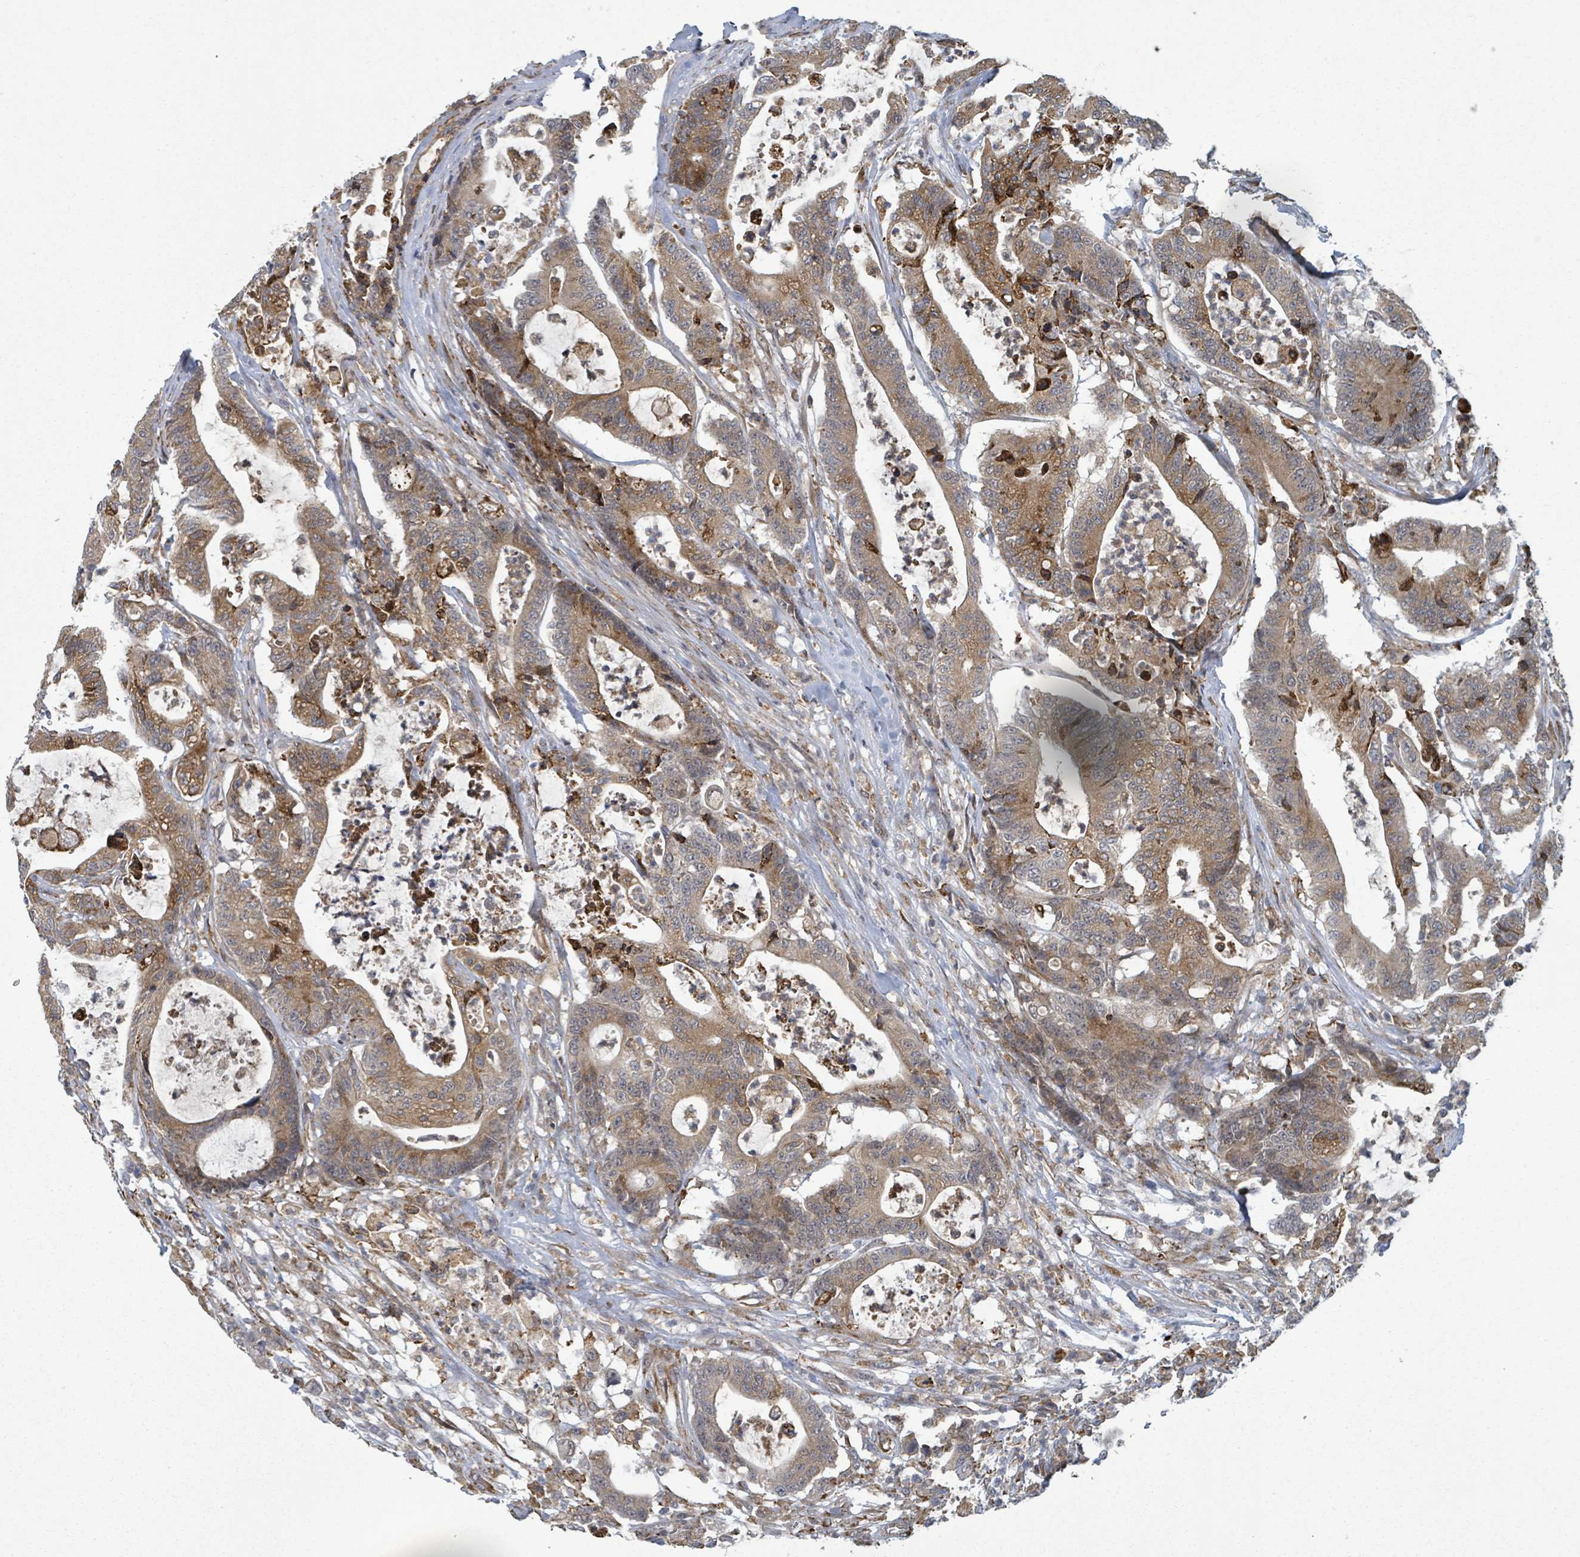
{"staining": {"intensity": "moderate", "quantity": ">75%", "location": "cytoplasmic/membranous"}, "tissue": "colorectal cancer", "cell_type": "Tumor cells", "image_type": "cancer", "snomed": [{"axis": "morphology", "description": "Adenocarcinoma, NOS"}, {"axis": "topography", "description": "Colon"}], "caption": "Human colorectal cancer (adenocarcinoma) stained with a brown dye shows moderate cytoplasmic/membranous positive staining in about >75% of tumor cells.", "gene": "SHROOM2", "patient": {"sex": "female", "age": 84}}